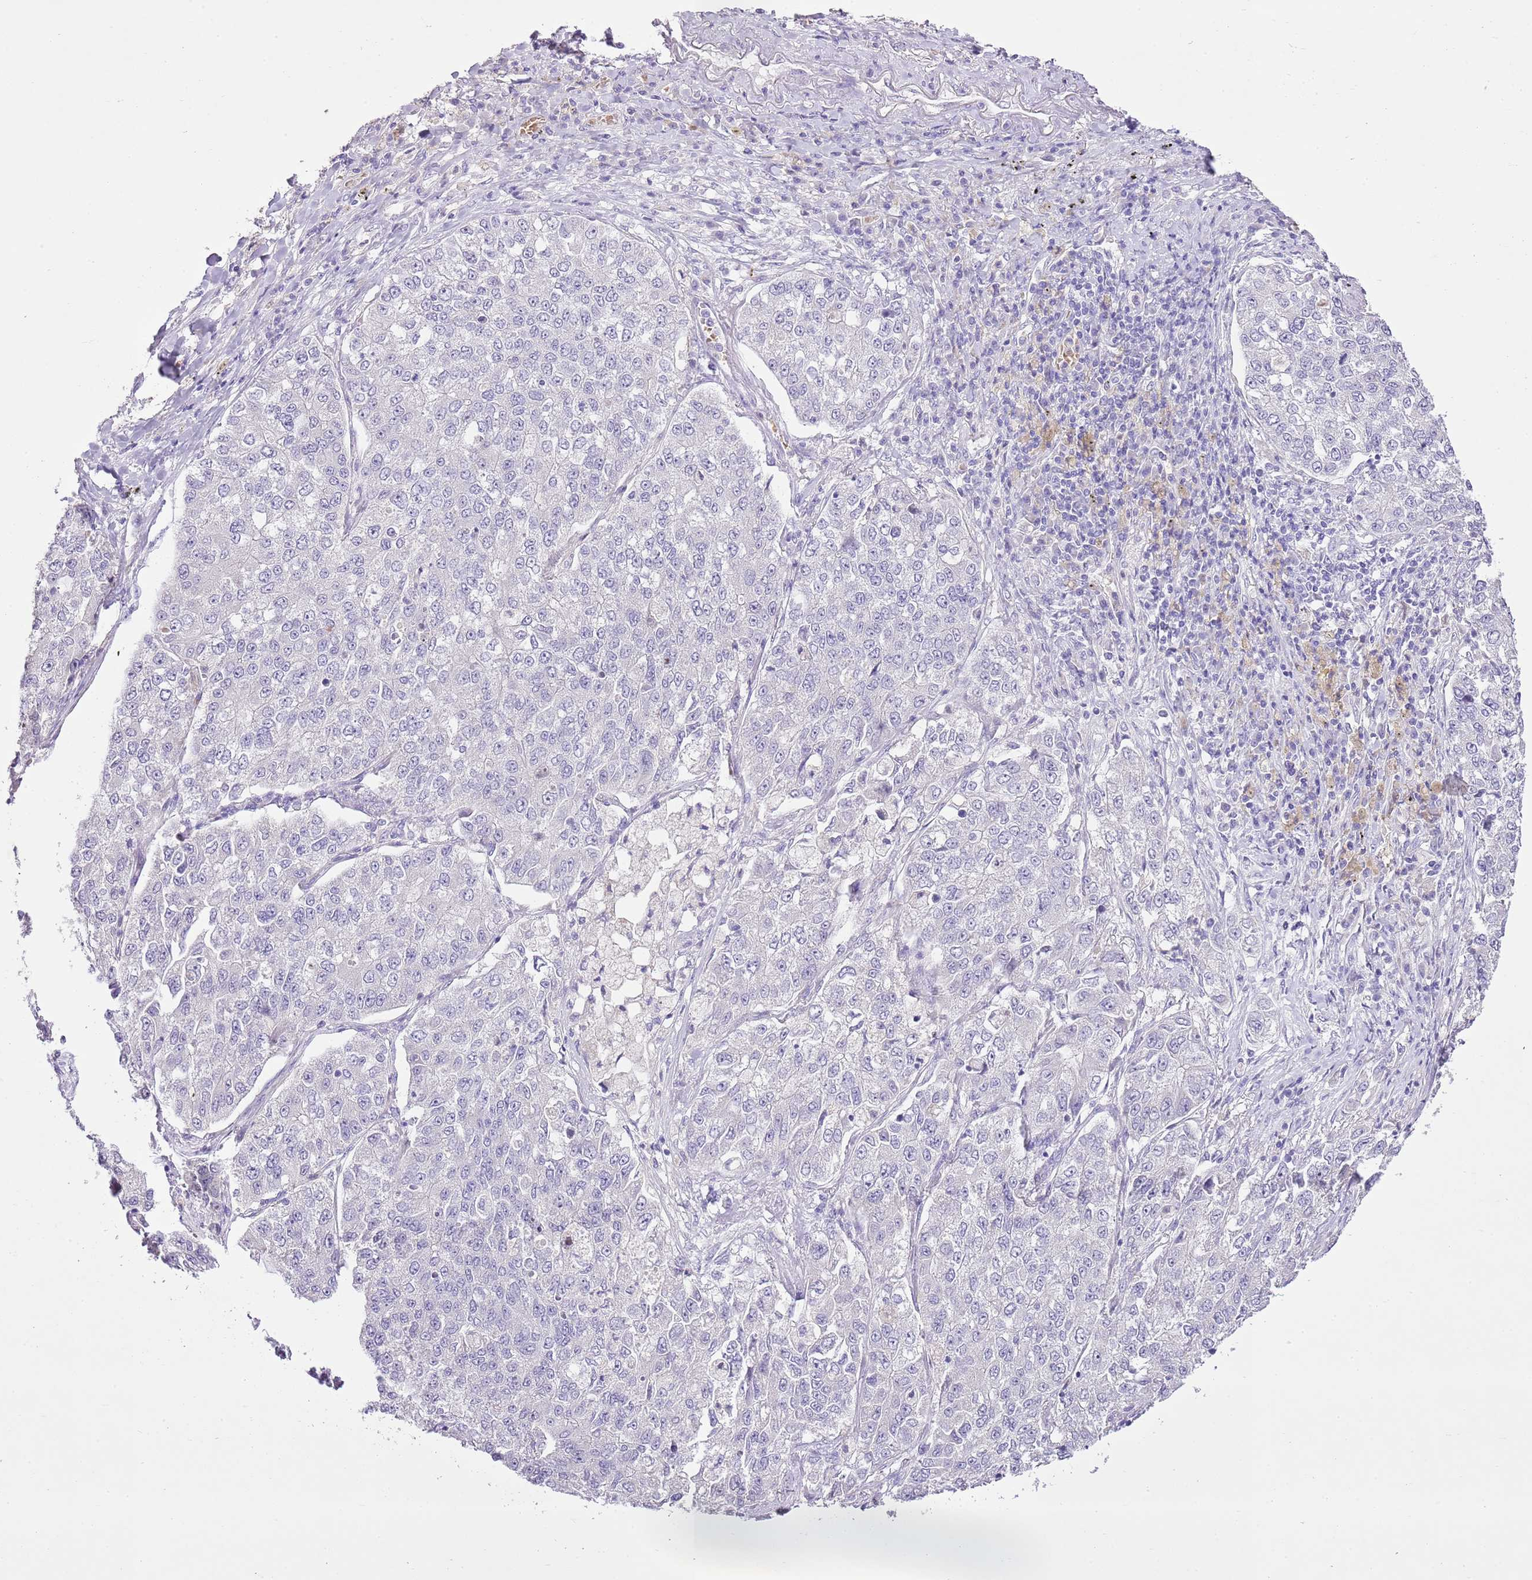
{"staining": {"intensity": "negative", "quantity": "none", "location": "none"}, "tissue": "lung cancer", "cell_type": "Tumor cells", "image_type": "cancer", "snomed": [{"axis": "morphology", "description": "Adenocarcinoma, NOS"}, {"axis": "topography", "description": "Lung"}], "caption": "IHC of human lung adenocarcinoma shows no staining in tumor cells.", "gene": "XPO7", "patient": {"sex": "male", "age": 49}}